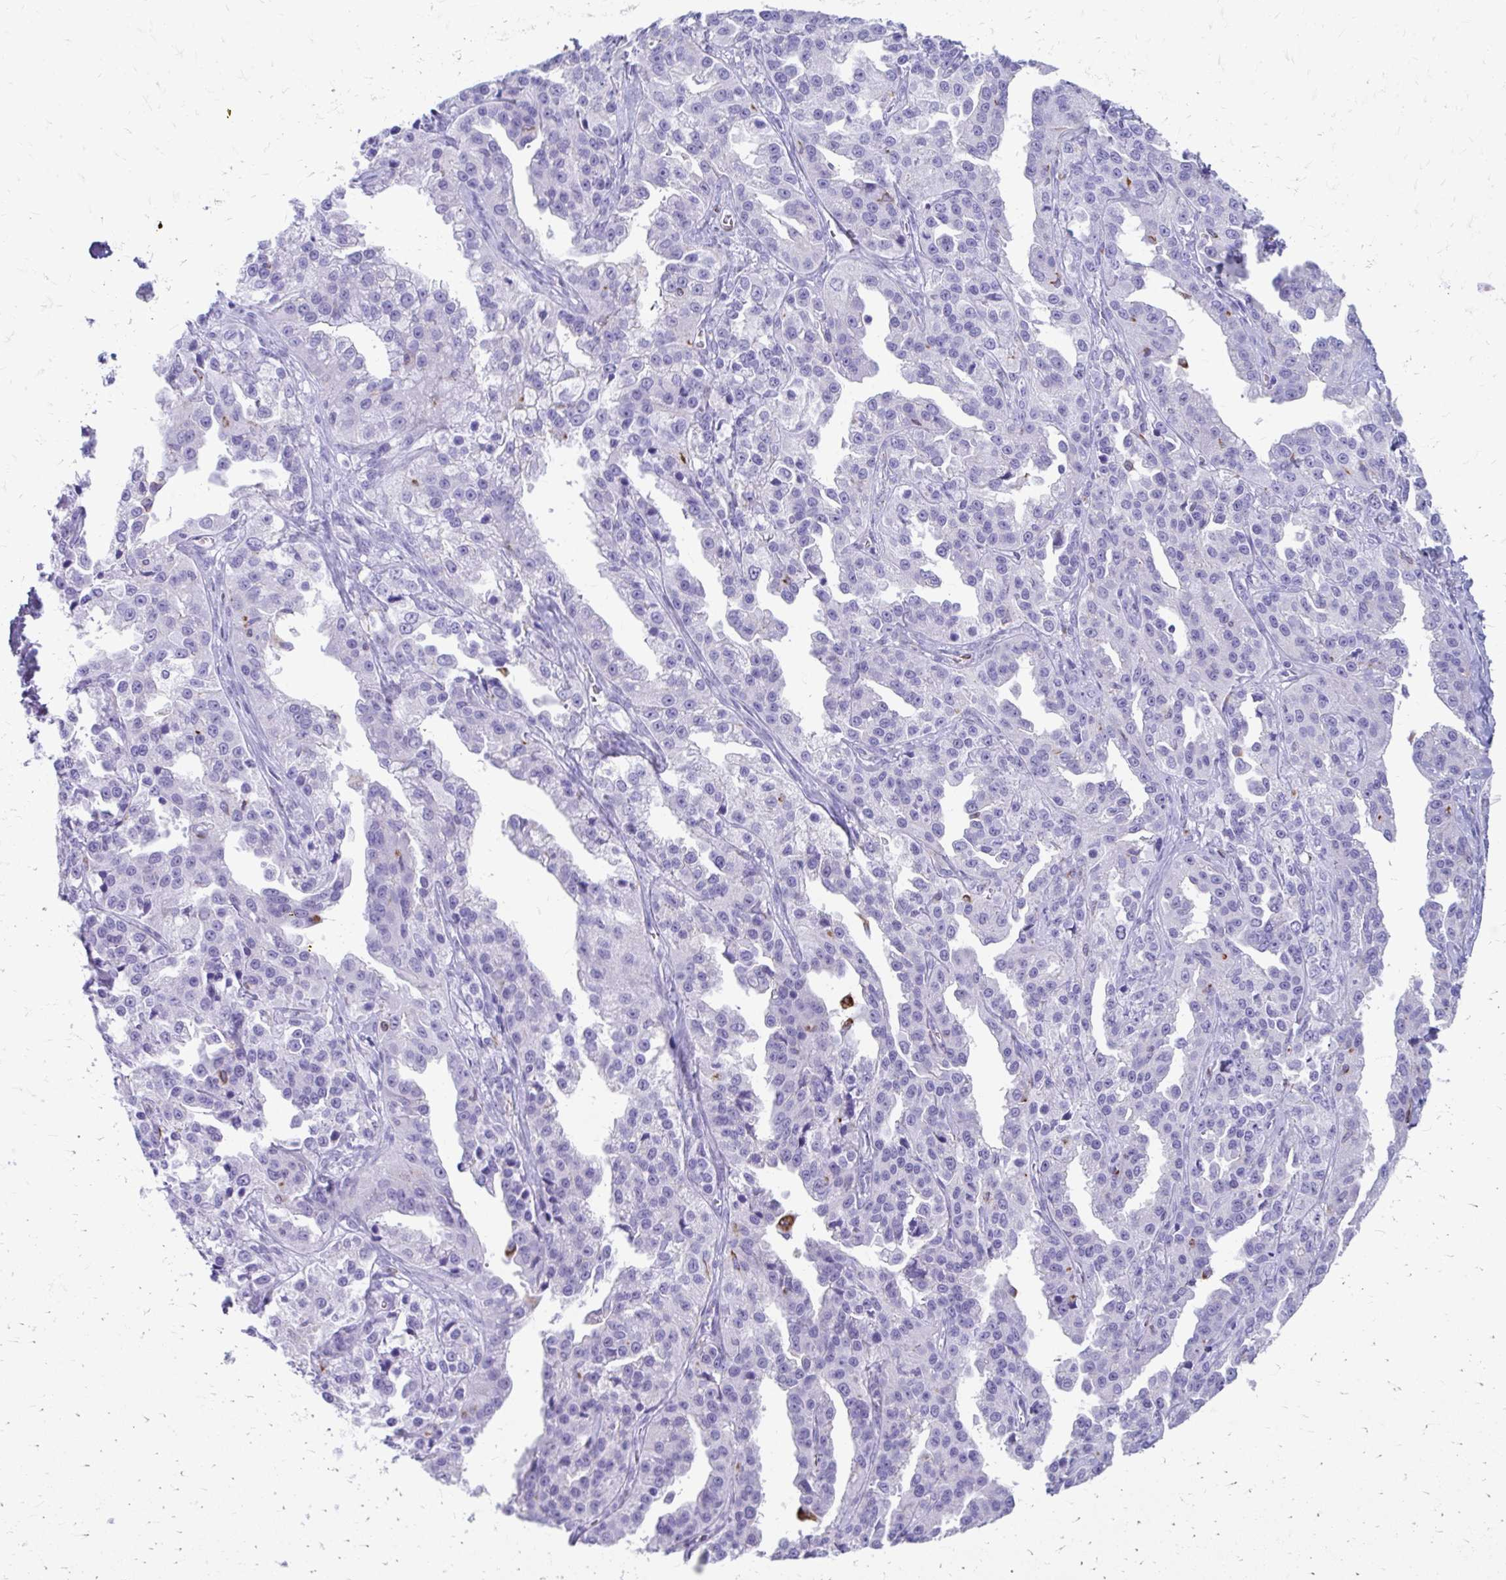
{"staining": {"intensity": "negative", "quantity": "none", "location": "none"}, "tissue": "ovarian cancer", "cell_type": "Tumor cells", "image_type": "cancer", "snomed": [{"axis": "morphology", "description": "Cystadenocarcinoma, serous, NOS"}, {"axis": "topography", "description": "Ovary"}], "caption": "Photomicrograph shows no significant protein expression in tumor cells of ovarian cancer (serous cystadenocarcinoma).", "gene": "ZNF699", "patient": {"sex": "female", "age": 75}}